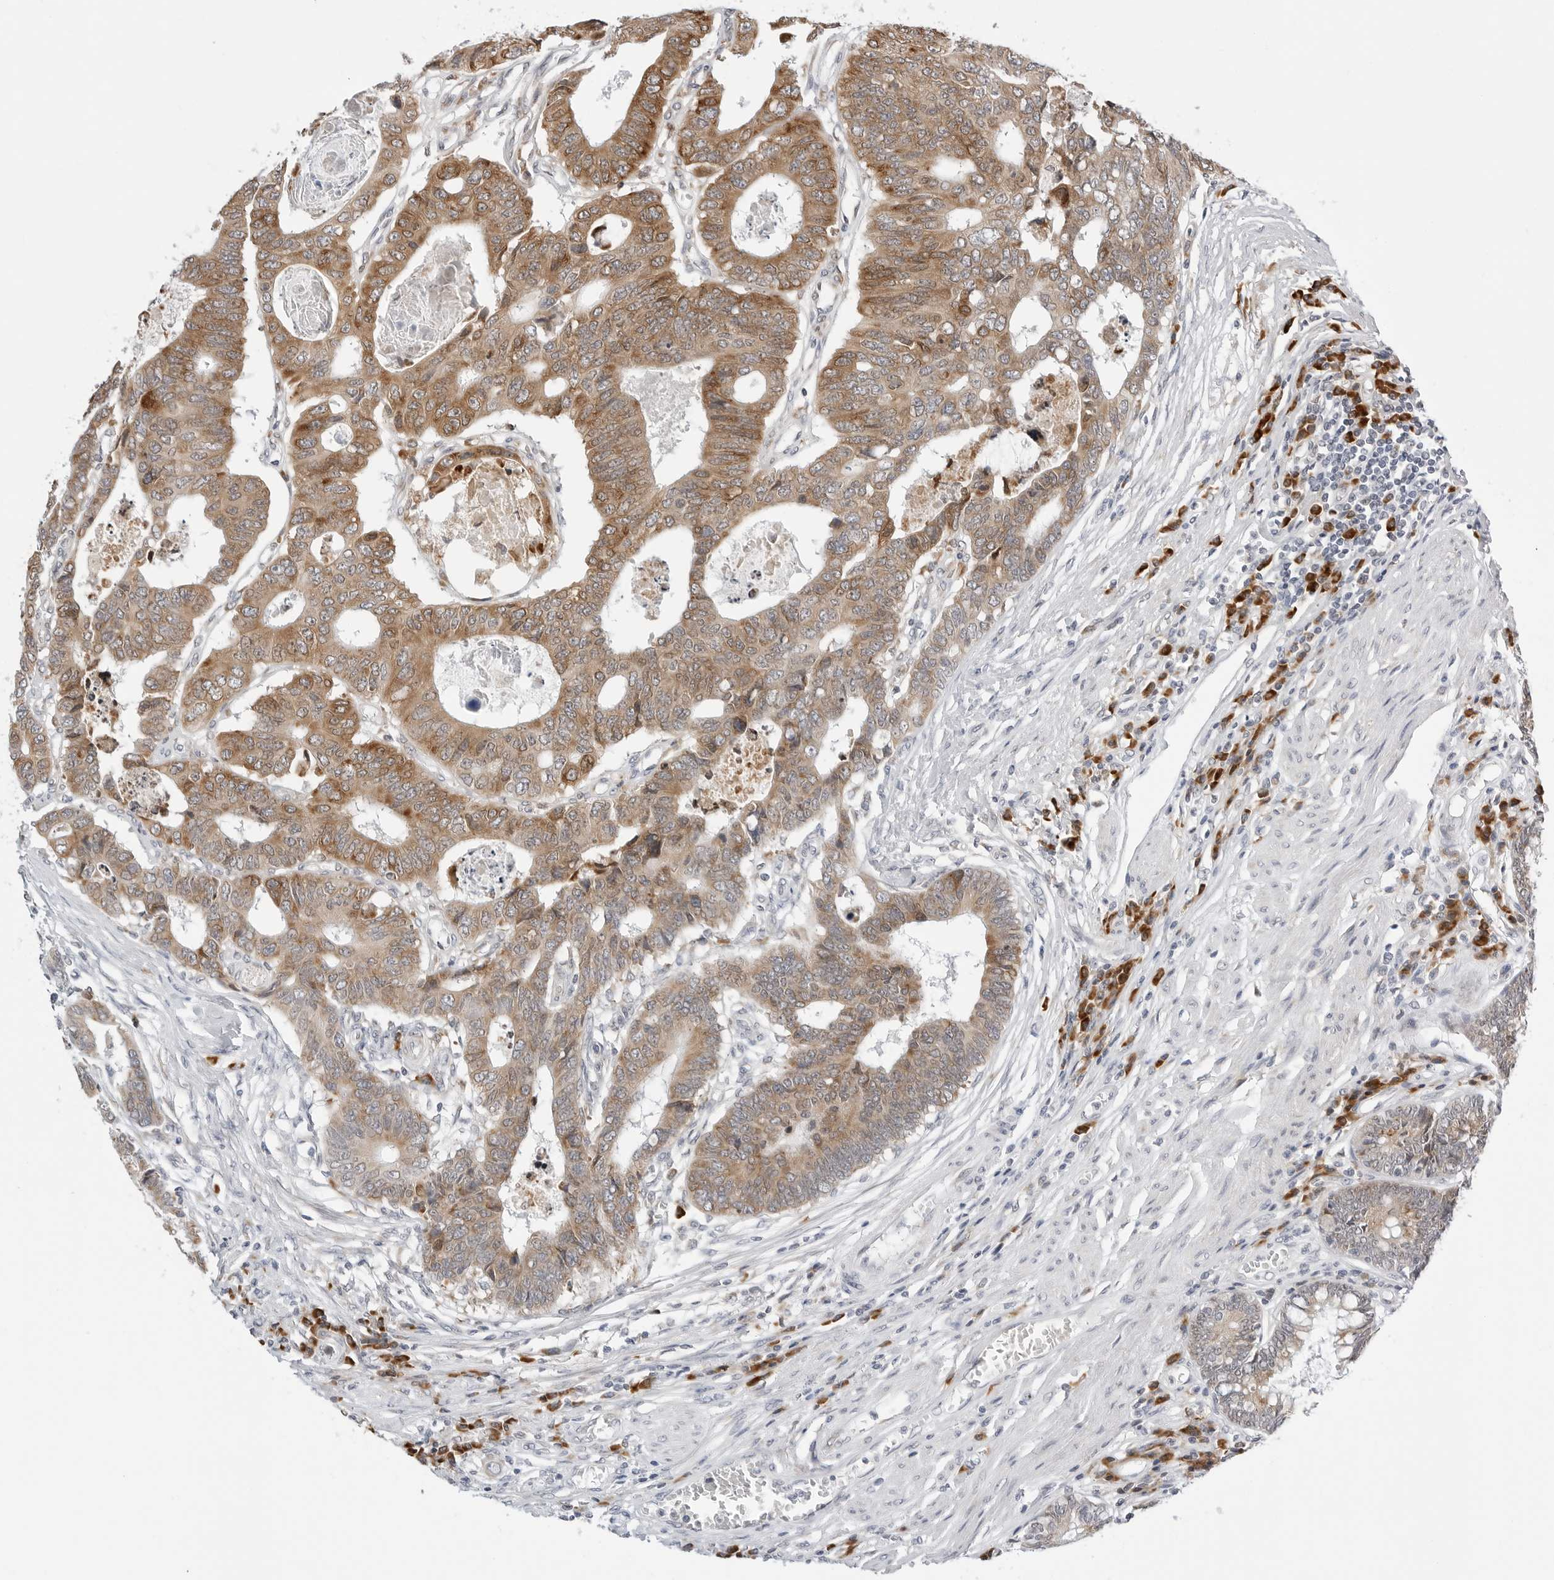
{"staining": {"intensity": "moderate", "quantity": ">75%", "location": "cytoplasmic/membranous"}, "tissue": "colorectal cancer", "cell_type": "Tumor cells", "image_type": "cancer", "snomed": [{"axis": "morphology", "description": "Adenocarcinoma, NOS"}, {"axis": "topography", "description": "Rectum"}], "caption": "Immunohistochemical staining of human colorectal cancer (adenocarcinoma) exhibits moderate cytoplasmic/membranous protein positivity in approximately >75% of tumor cells.", "gene": "RPN1", "patient": {"sex": "male", "age": 84}}